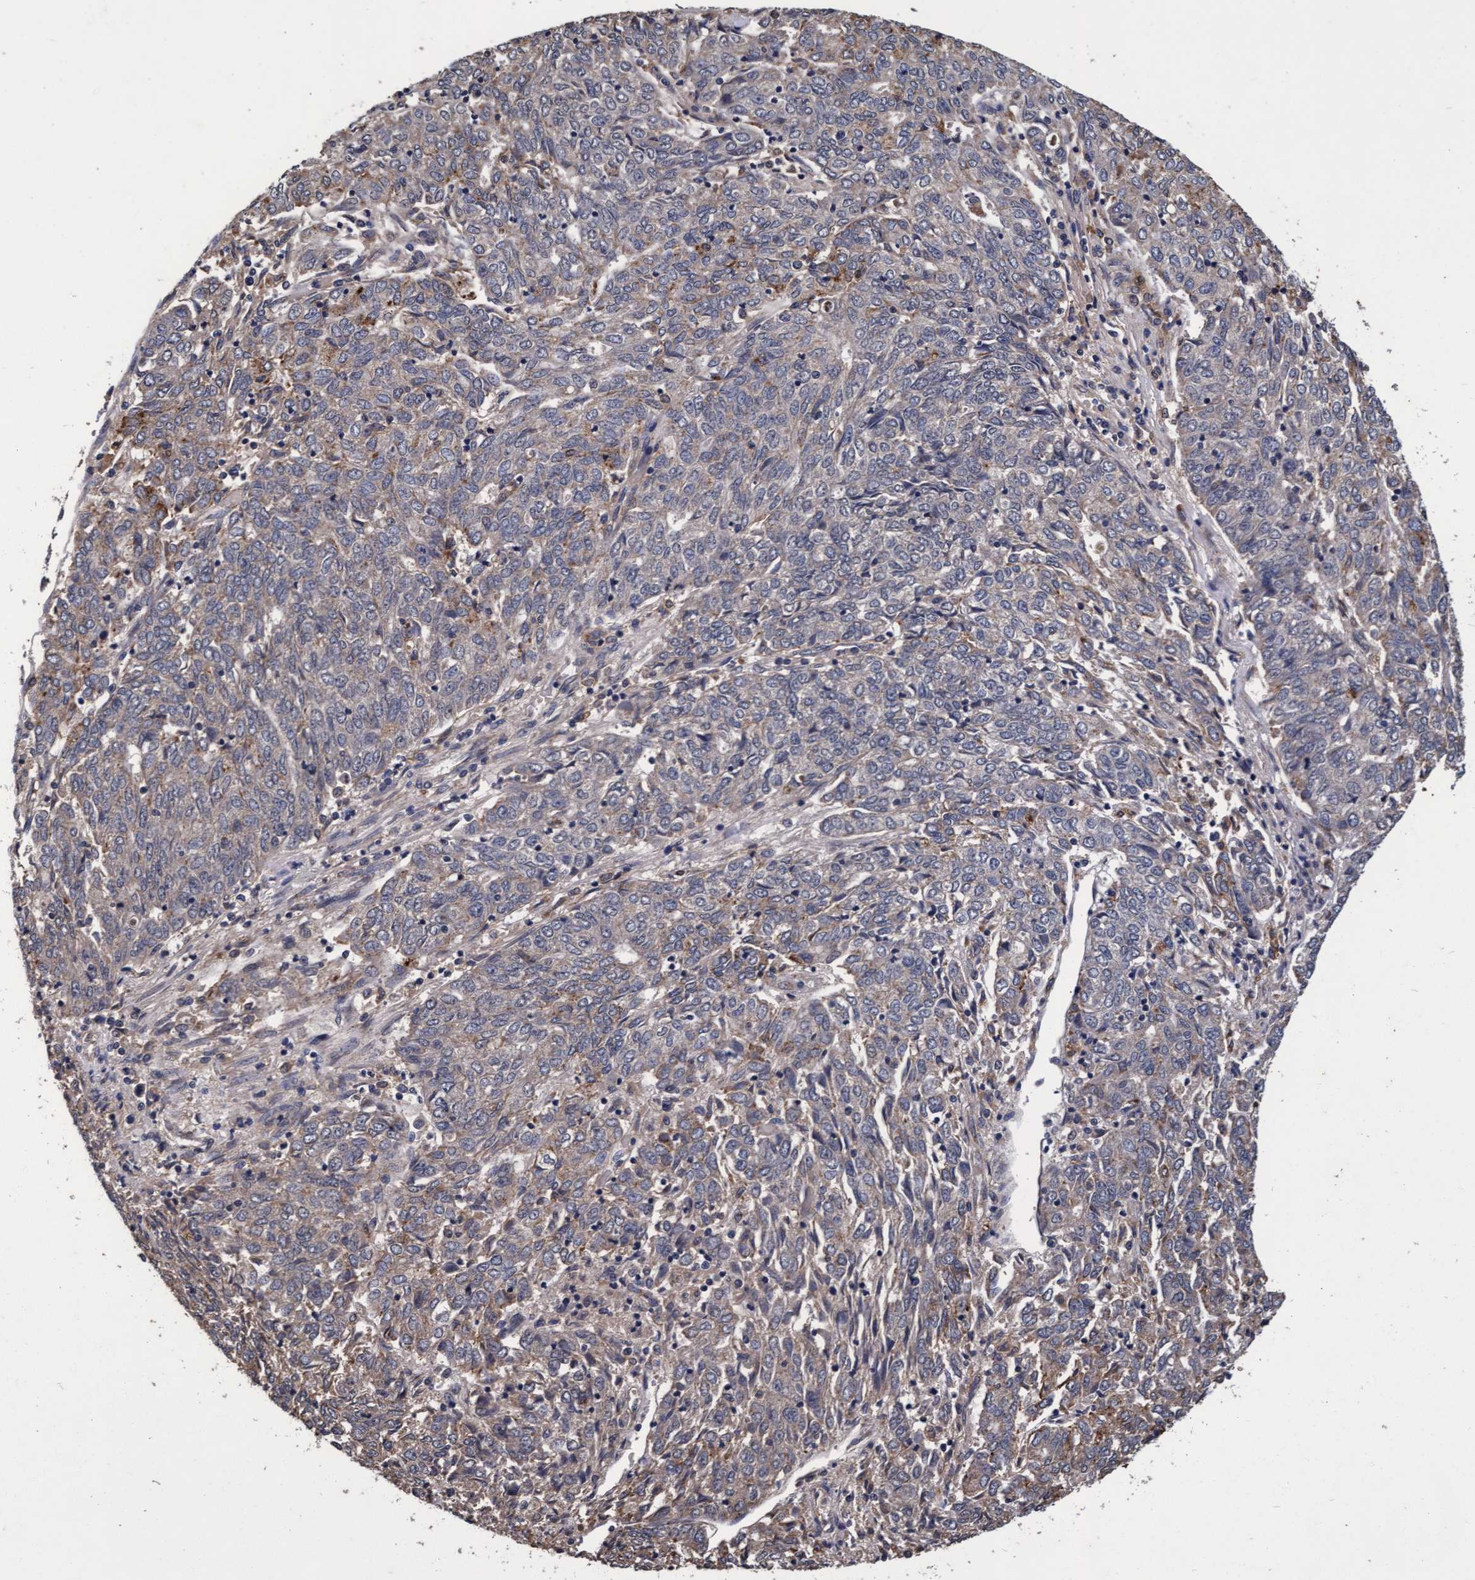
{"staining": {"intensity": "weak", "quantity": "<25%", "location": "cytoplasmic/membranous"}, "tissue": "endometrial cancer", "cell_type": "Tumor cells", "image_type": "cancer", "snomed": [{"axis": "morphology", "description": "Adenocarcinoma, NOS"}, {"axis": "topography", "description": "Endometrium"}], "caption": "Immunohistochemical staining of human endometrial cancer (adenocarcinoma) demonstrates no significant positivity in tumor cells. Brightfield microscopy of IHC stained with DAB (brown) and hematoxylin (blue), captured at high magnification.", "gene": "CPQ", "patient": {"sex": "female", "age": 80}}